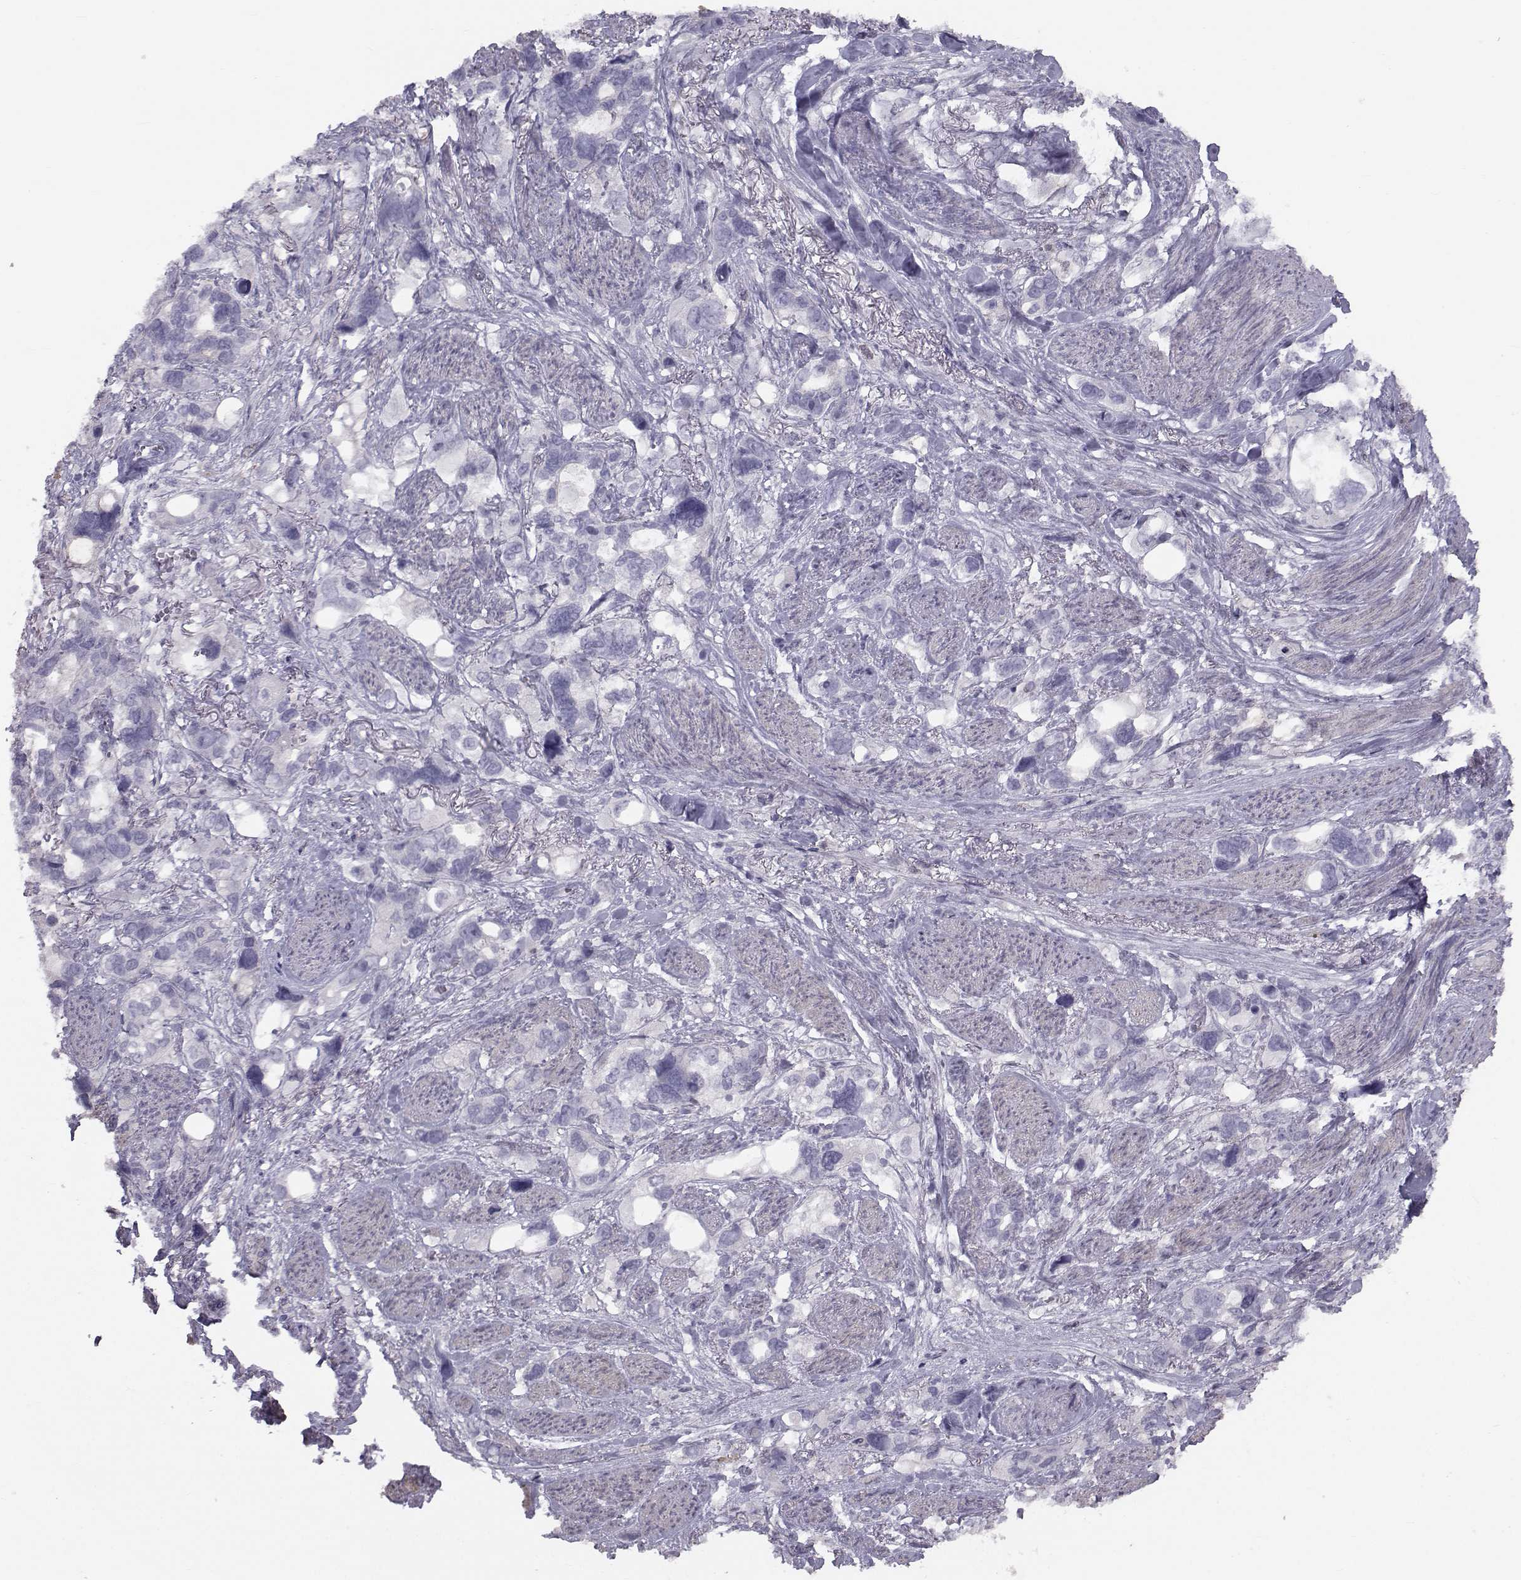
{"staining": {"intensity": "negative", "quantity": "none", "location": "none"}, "tissue": "stomach cancer", "cell_type": "Tumor cells", "image_type": "cancer", "snomed": [{"axis": "morphology", "description": "Adenocarcinoma, NOS"}, {"axis": "topography", "description": "Stomach, upper"}], "caption": "Tumor cells are negative for brown protein staining in stomach cancer.", "gene": "GARIN3", "patient": {"sex": "female", "age": 81}}